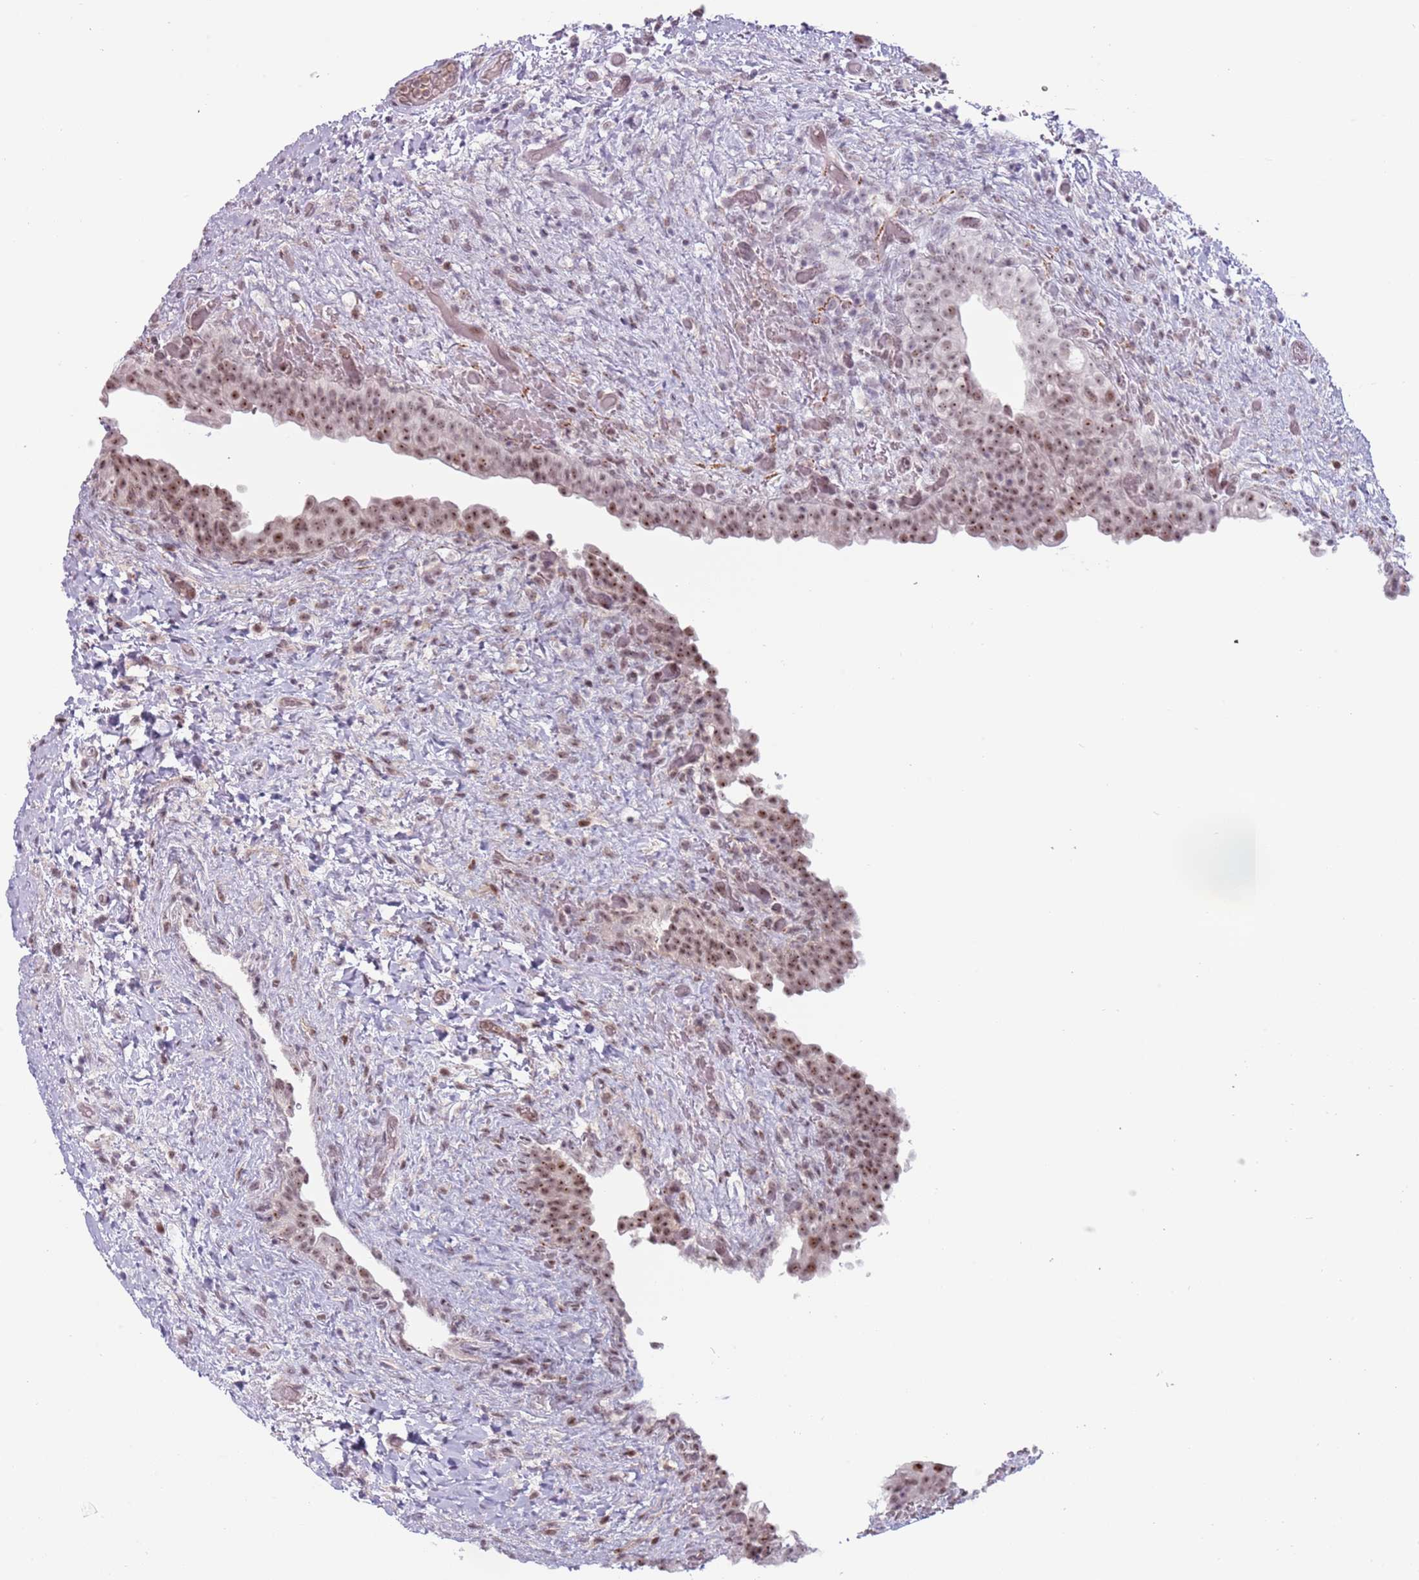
{"staining": {"intensity": "moderate", "quantity": ">75%", "location": "nuclear"}, "tissue": "urinary bladder", "cell_type": "Urothelial cells", "image_type": "normal", "snomed": [{"axis": "morphology", "description": "Normal tissue, NOS"}, {"axis": "topography", "description": "Urinary bladder"}], "caption": "Immunohistochemistry image of normal urinary bladder stained for a protein (brown), which shows medium levels of moderate nuclear positivity in approximately >75% of urothelial cells.", "gene": "REXO4", "patient": {"sex": "male", "age": 69}}